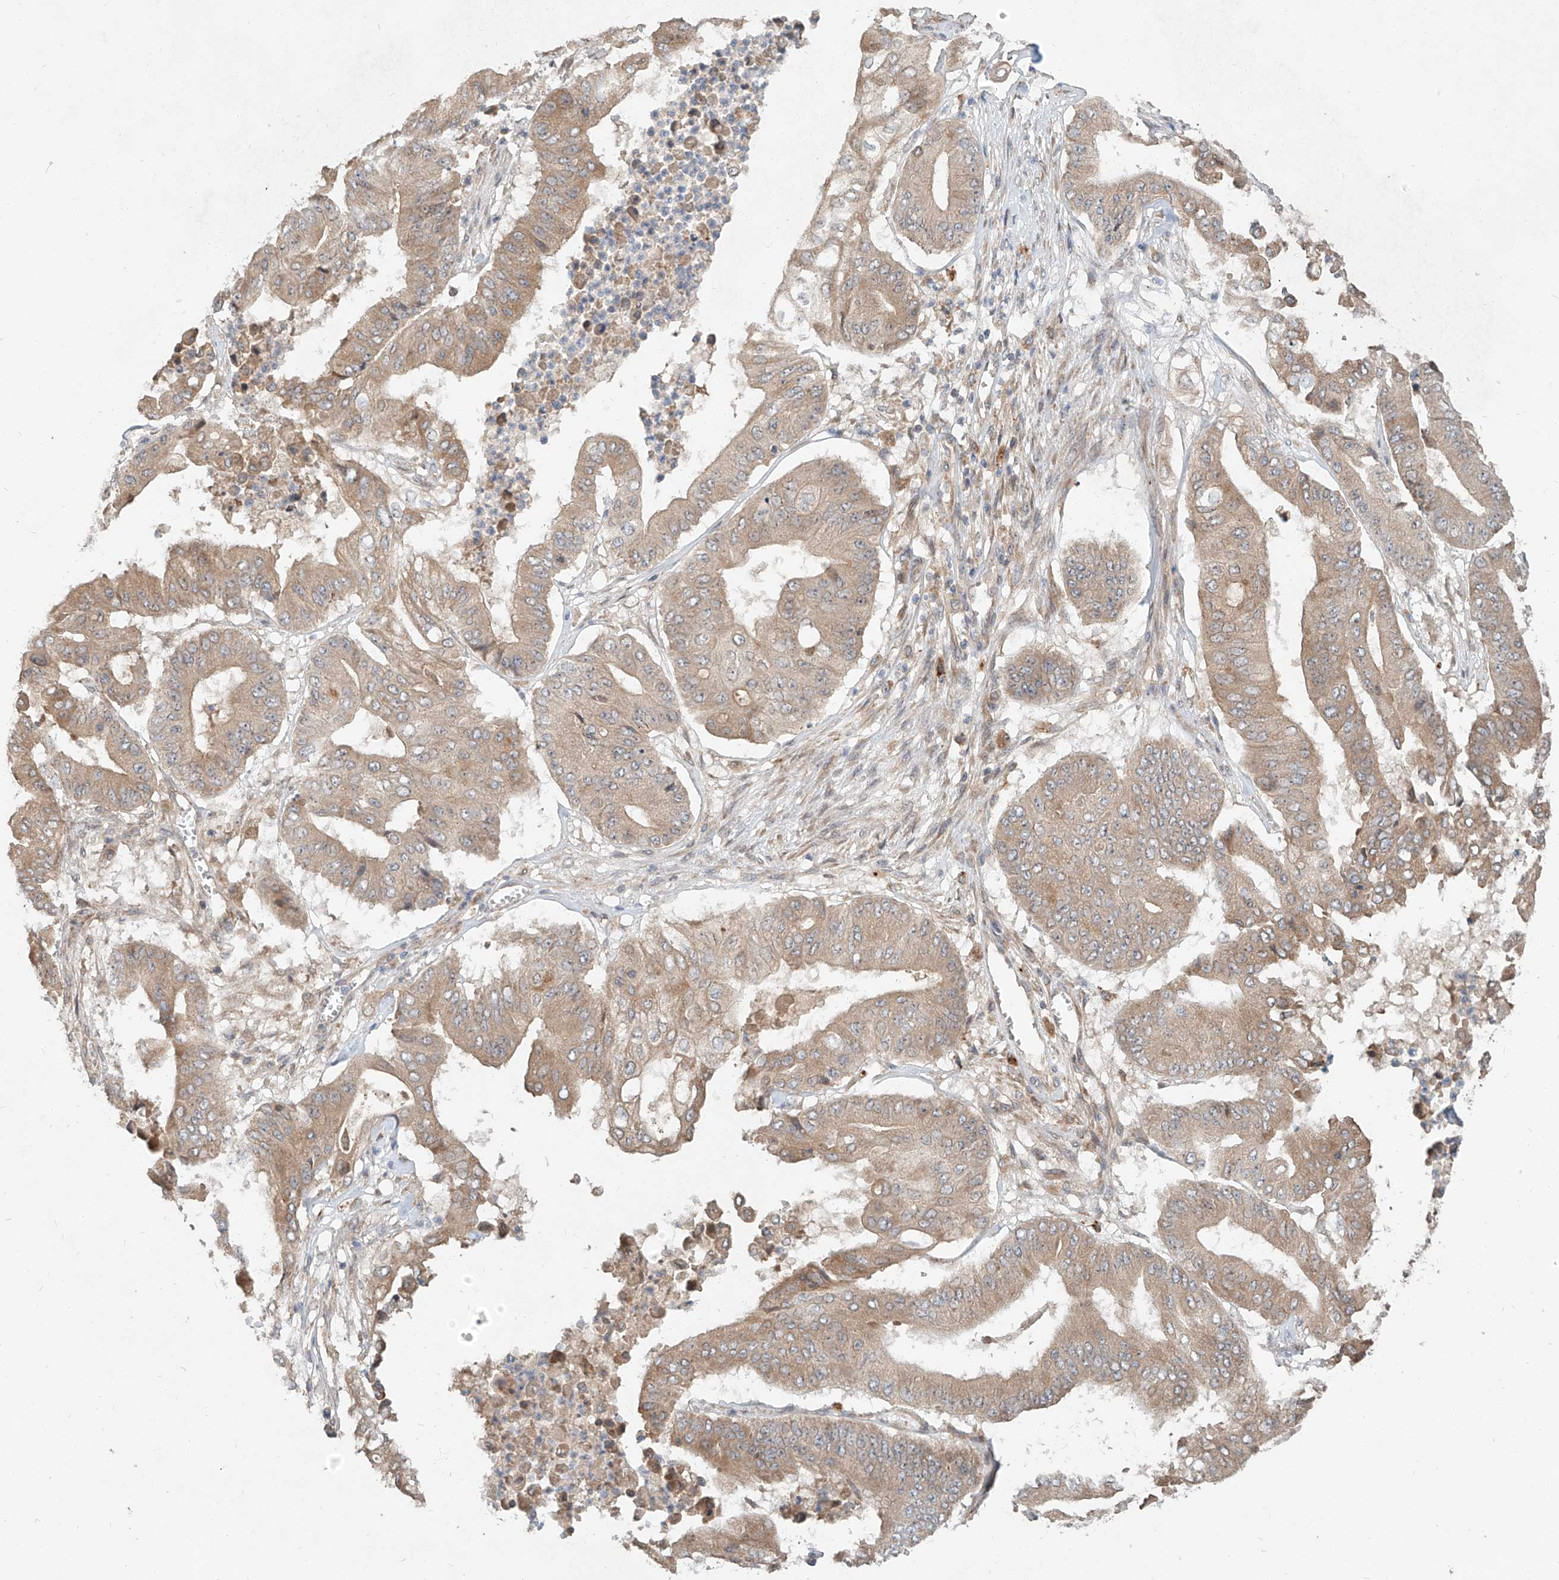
{"staining": {"intensity": "moderate", "quantity": ">75%", "location": "cytoplasmic/membranous"}, "tissue": "pancreatic cancer", "cell_type": "Tumor cells", "image_type": "cancer", "snomed": [{"axis": "morphology", "description": "Adenocarcinoma, NOS"}, {"axis": "topography", "description": "Pancreas"}], "caption": "Moderate cytoplasmic/membranous positivity for a protein is seen in about >75% of tumor cells of pancreatic adenocarcinoma using IHC.", "gene": "STX19", "patient": {"sex": "female", "age": 77}}